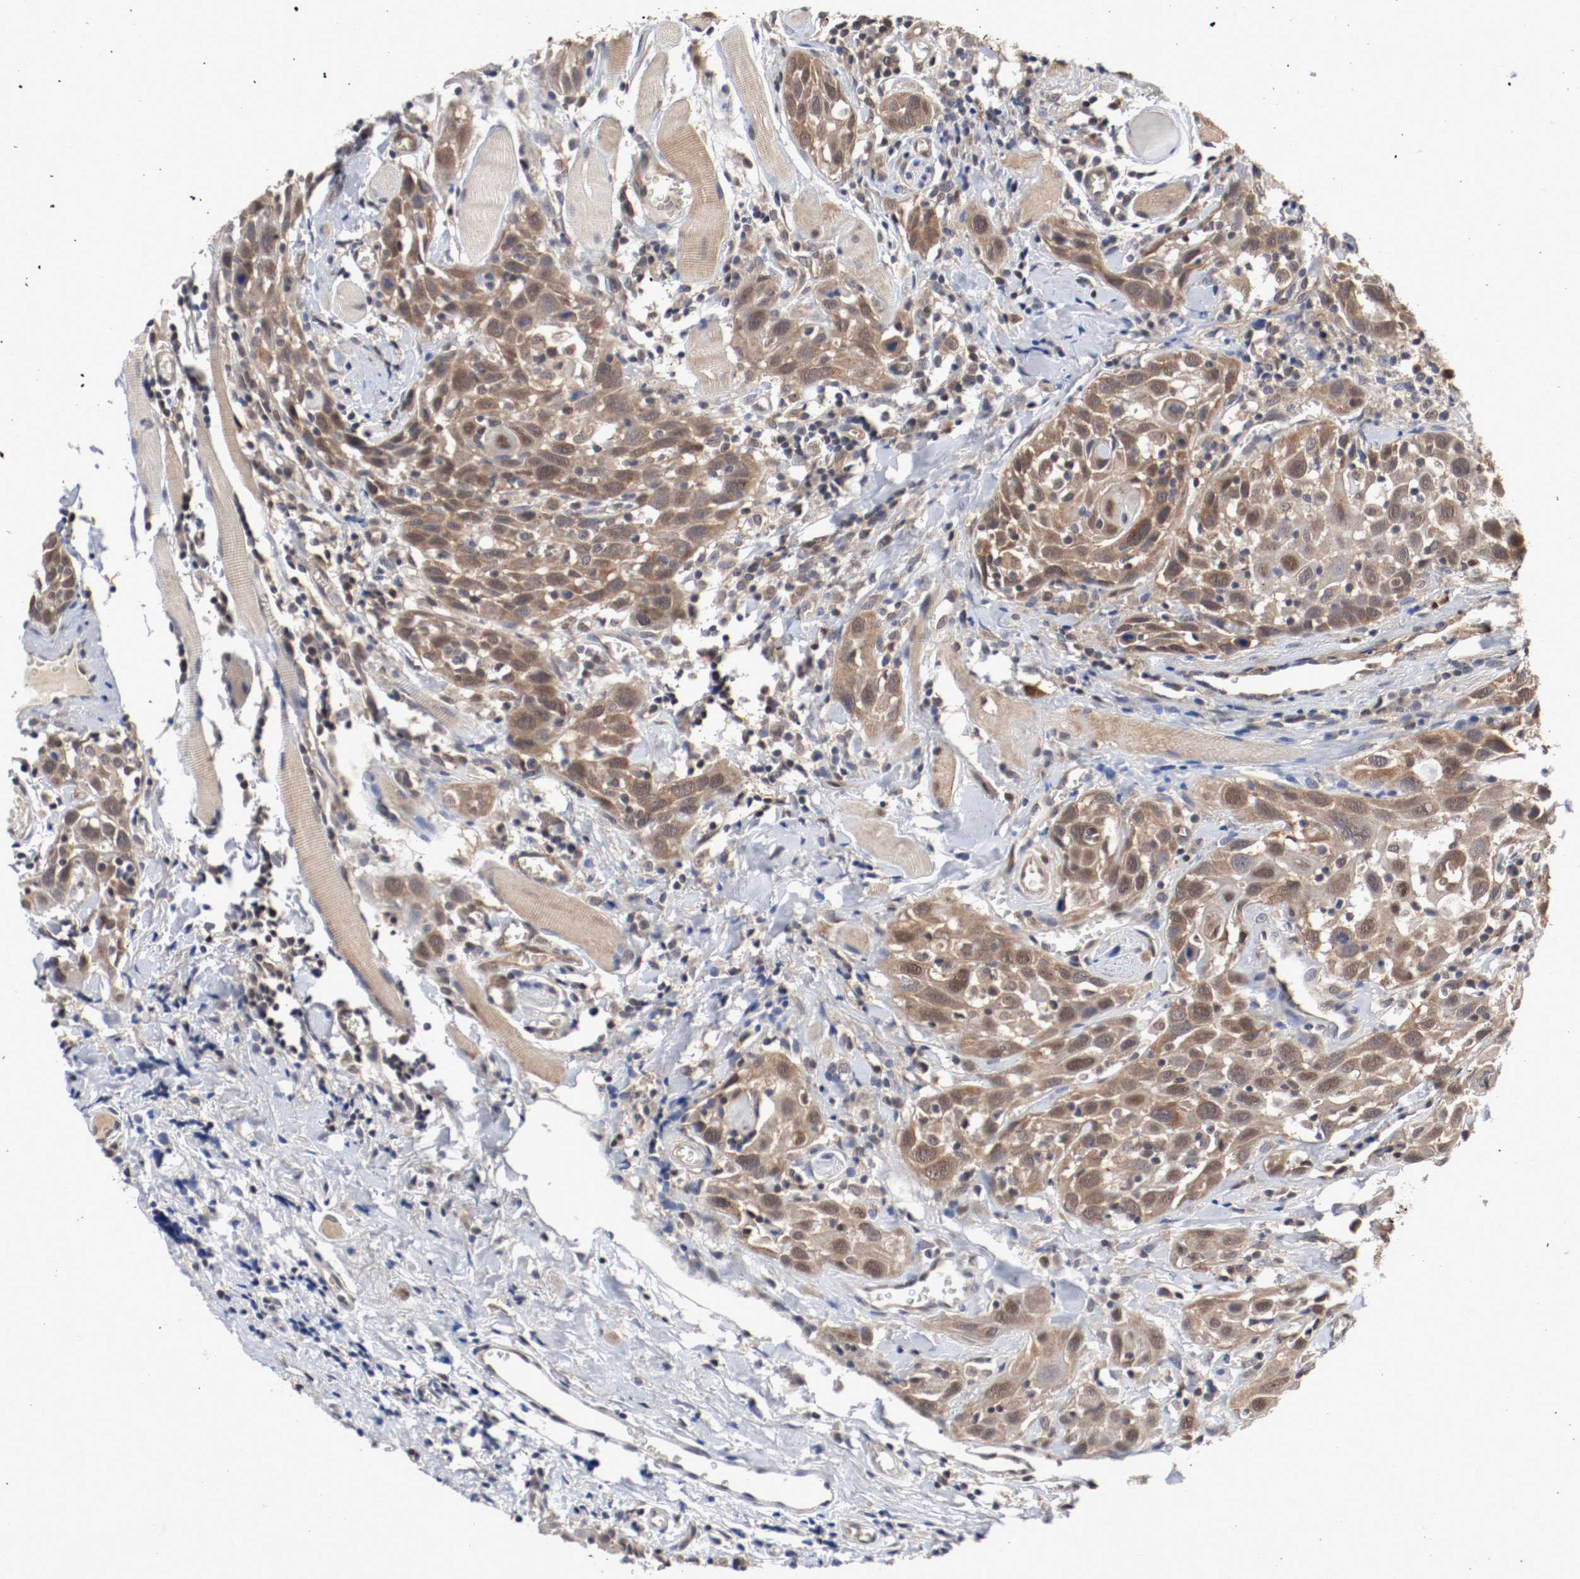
{"staining": {"intensity": "moderate", "quantity": ">75%", "location": "cytoplasmic/membranous,nuclear"}, "tissue": "head and neck cancer", "cell_type": "Tumor cells", "image_type": "cancer", "snomed": [{"axis": "morphology", "description": "Squamous cell carcinoma, NOS"}, {"axis": "topography", "description": "Oral tissue"}, {"axis": "topography", "description": "Head-Neck"}], "caption": "Human squamous cell carcinoma (head and neck) stained for a protein (brown) exhibits moderate cytoplasmic/membranous and nuclear positive staining in about >75% of tumor cells.", "gene": "AFG3L2", "patient": {"sex": "female", "age": 50}}